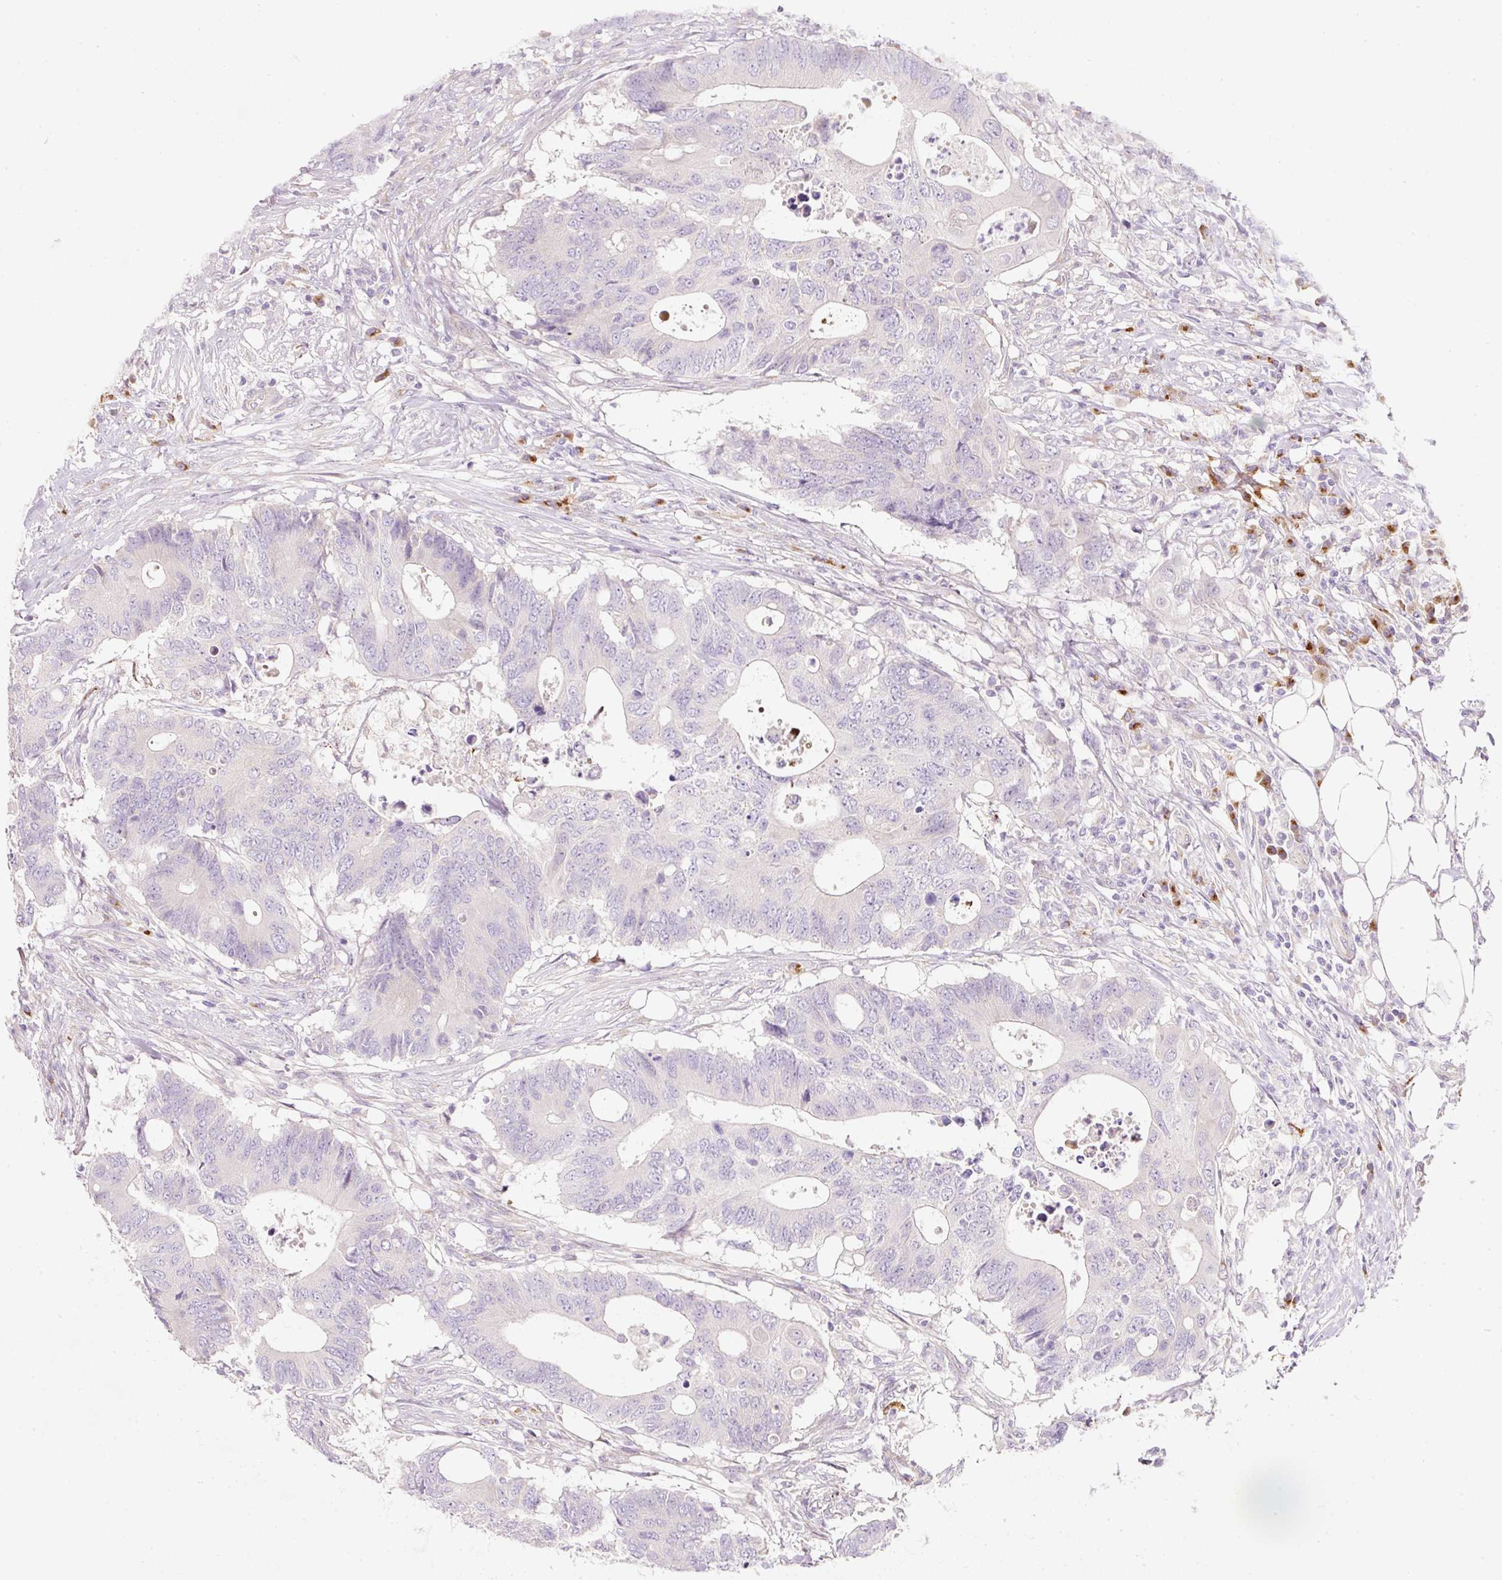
{"staining": {"intensity": "negative", "quantity": "none", "location": "none"}, "tissue": "colorectal cancer", "cell_type": "Tumor cells", "image_type": "cancer", "snomed": [{"axis": "morphology", "description": "Adenocarcinoma, NOS"}, {"axis": "topography", "description": "Colon"}], "caption": "Immunohistochemistry (IHC) of human colorectal cancer (adenocarcinoma) demonstrates no expression in tumor cells. Nuclei are stained in blue.", "gene": "NBPF11", "patient": {"sex": "male", "age": 71}}